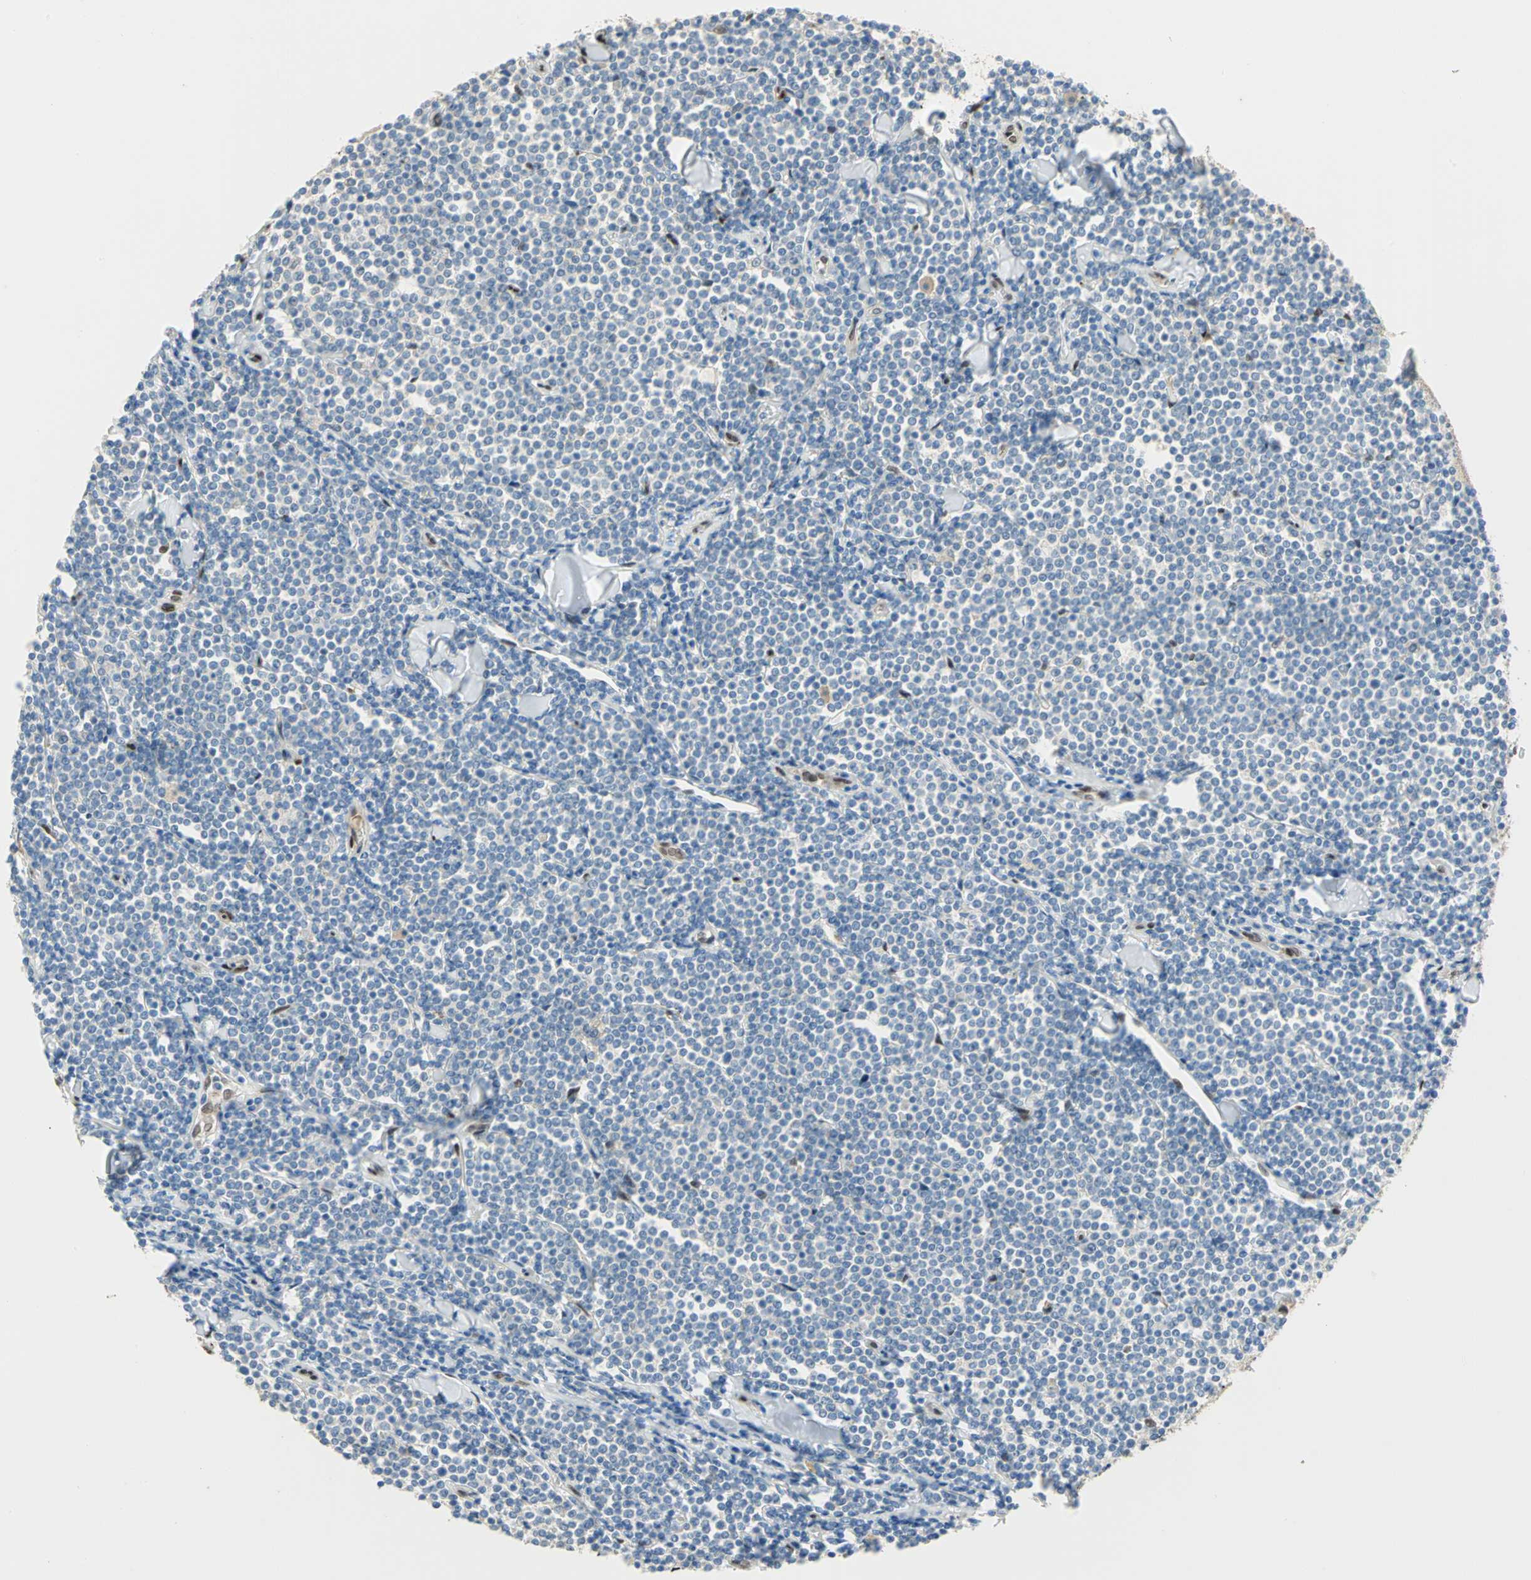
{"staining": {"intensity": "weak", "quantity": "<25%", "location": "cytoplasmic/membranous"}, "tissue": "lymphoma", "cell_type": "Tumor cells", "image_type": "cancer", "snomed": [{"axis": "morphology", "description": "Malignant lymphoma, non-Hodgkin's type, Low grade"}, {"axis": "topography", "description": "Soft tissue"}], "caption": "Immunohistochemical staining of human lymphoma reveals no significant staining in tumor cells.", "gene": "RBFOX2", "patient": {"sex": "male", "age": 92}}